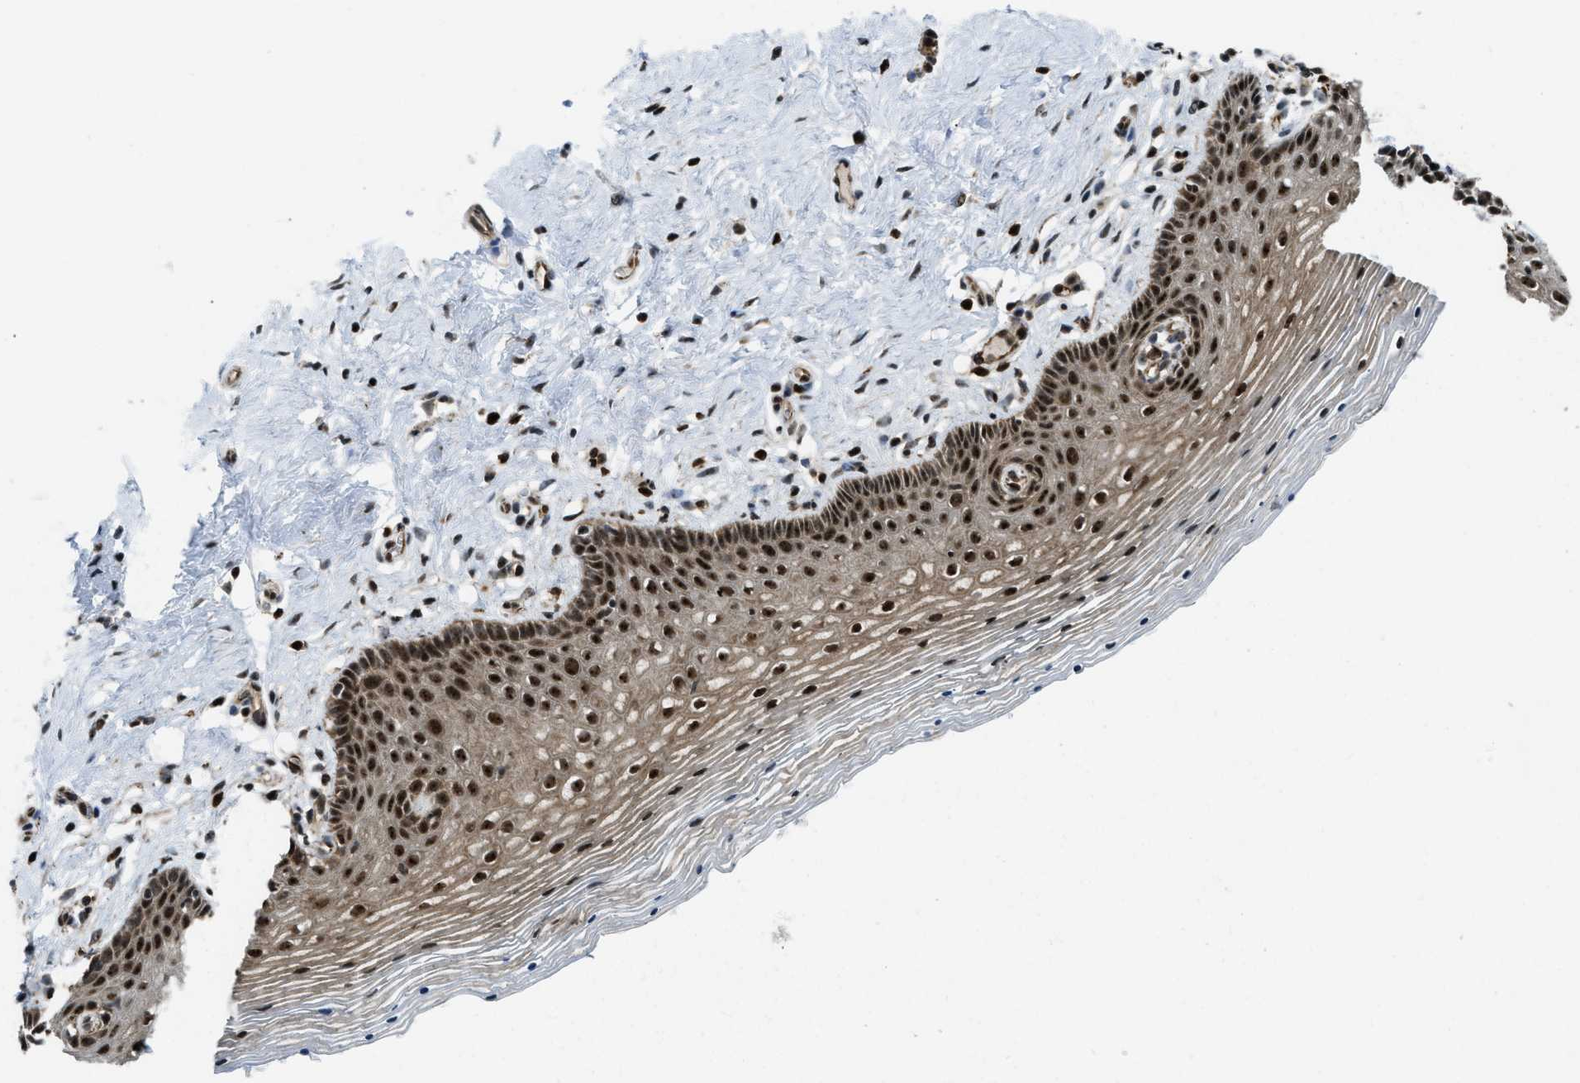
{"staining": {"intensity": "strong", "quantity": ">75%", "location": "nuclear"}, "tissue": "vagina", "cell_type": "Squamous epithelial cells", "image_type": "normal", "snomed": [{"axis": "morphology", "description": "Normal tissue, NOS"}, {"axis": "topography", "description": "Vagina"}], "caption": "About >75% of squamous epithelial cells in benign human vagina show strong nuclear protein expression as visualized by brown immunohistochemical staining.", "gene": "E2F1", "patient": {"sex": "female", "age": 32}}